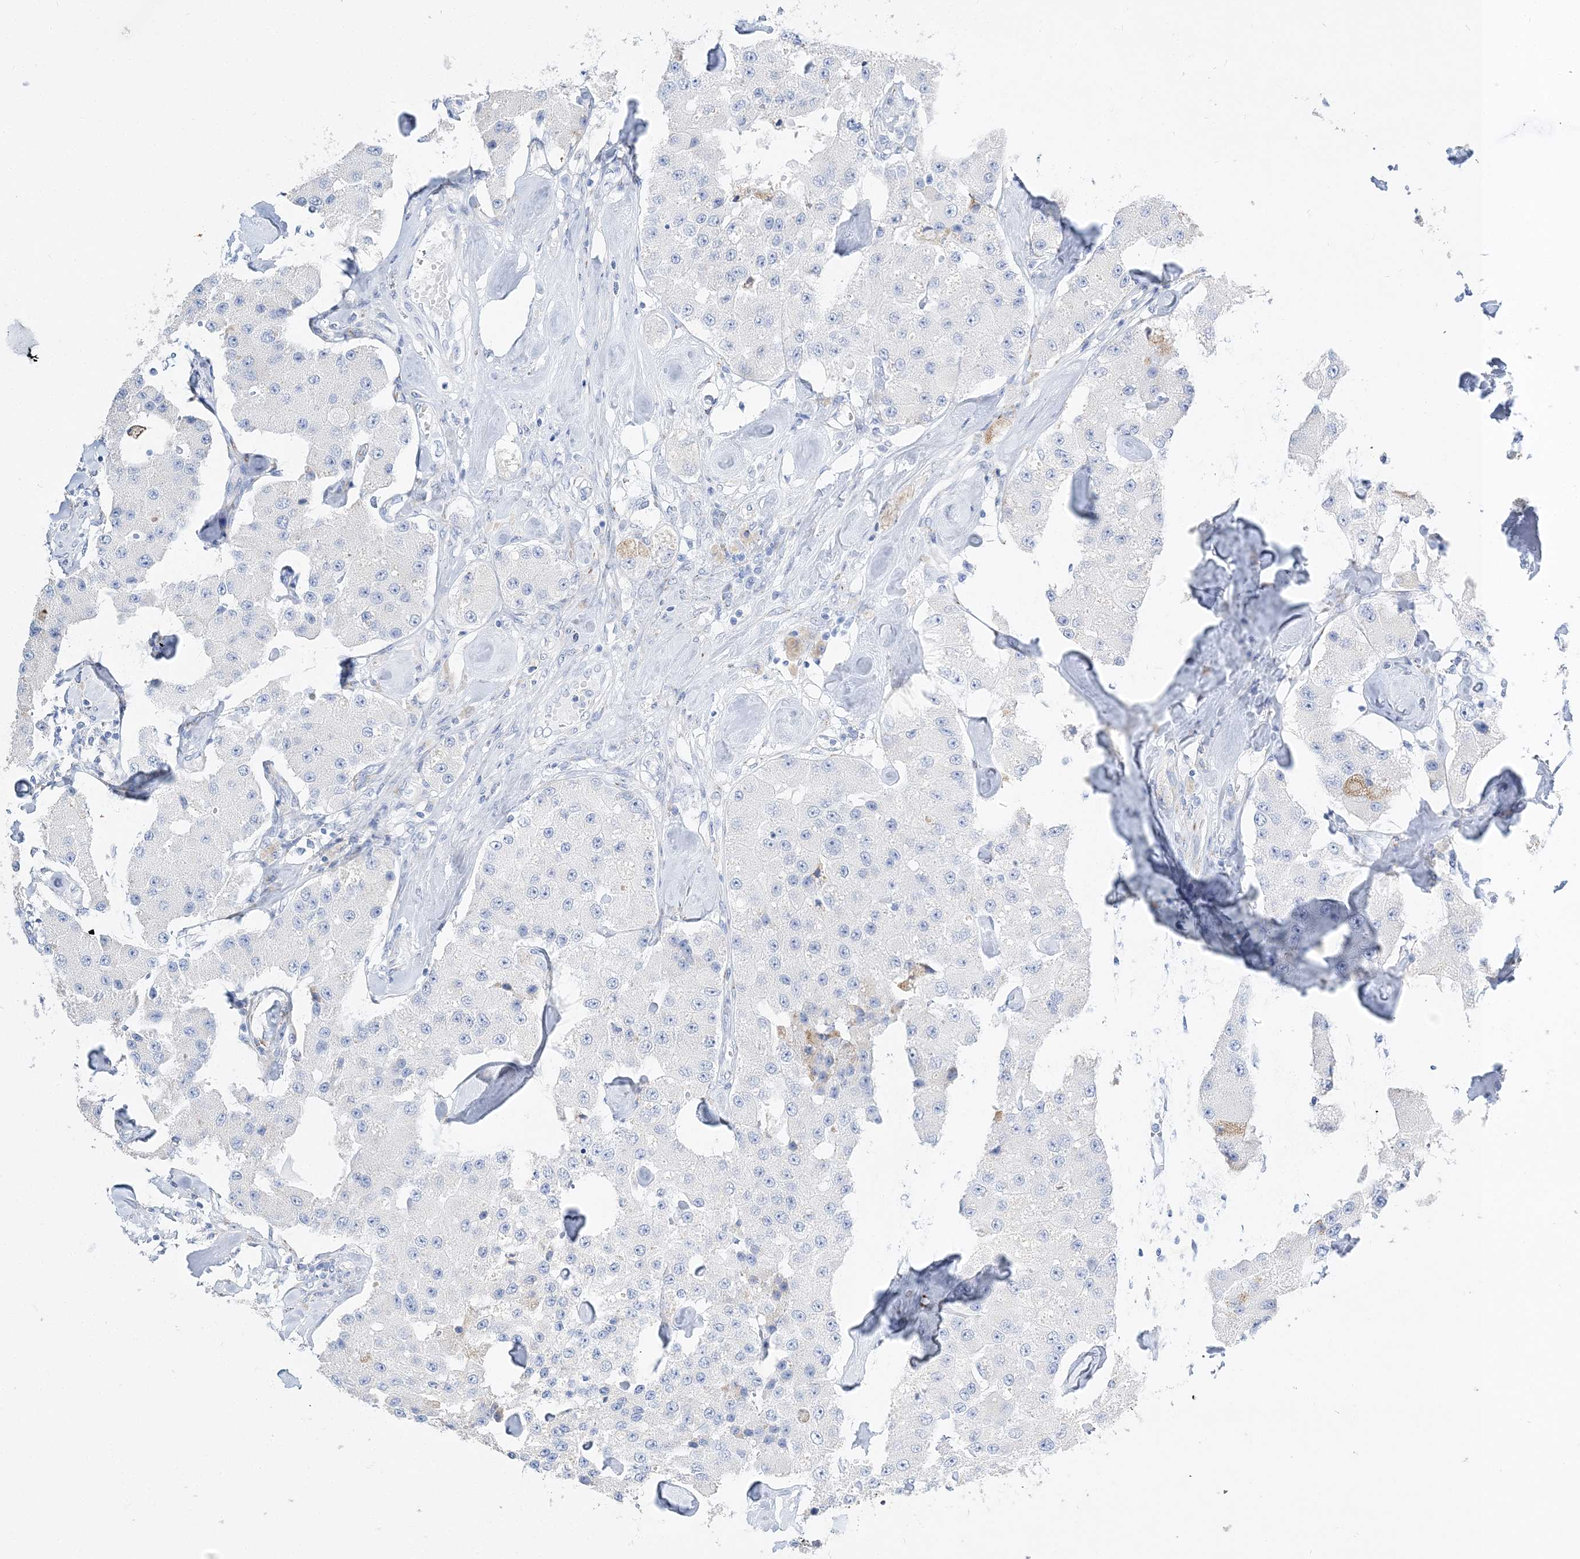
{"staining": {"intensity": "negative", "quantity": "none", "location": "none"}, "tissue": "carcinoid", "cell_type": "Tumor cells", "image_type": "cancer", "snomed": [{"axis": "morphology", "description": "Carcinoid, malignant, NOS"}, {"axis": "topography", "description": "Pancreas"}], "caption": "An immunohistochemistry (IHC) histopathology image of carcinoid (malignant) is shown. There is no staining in tumor cells of carcinoid (malignant).", "gene": "TSPYL6", "patient": {"sex": "male", "age": 41}}